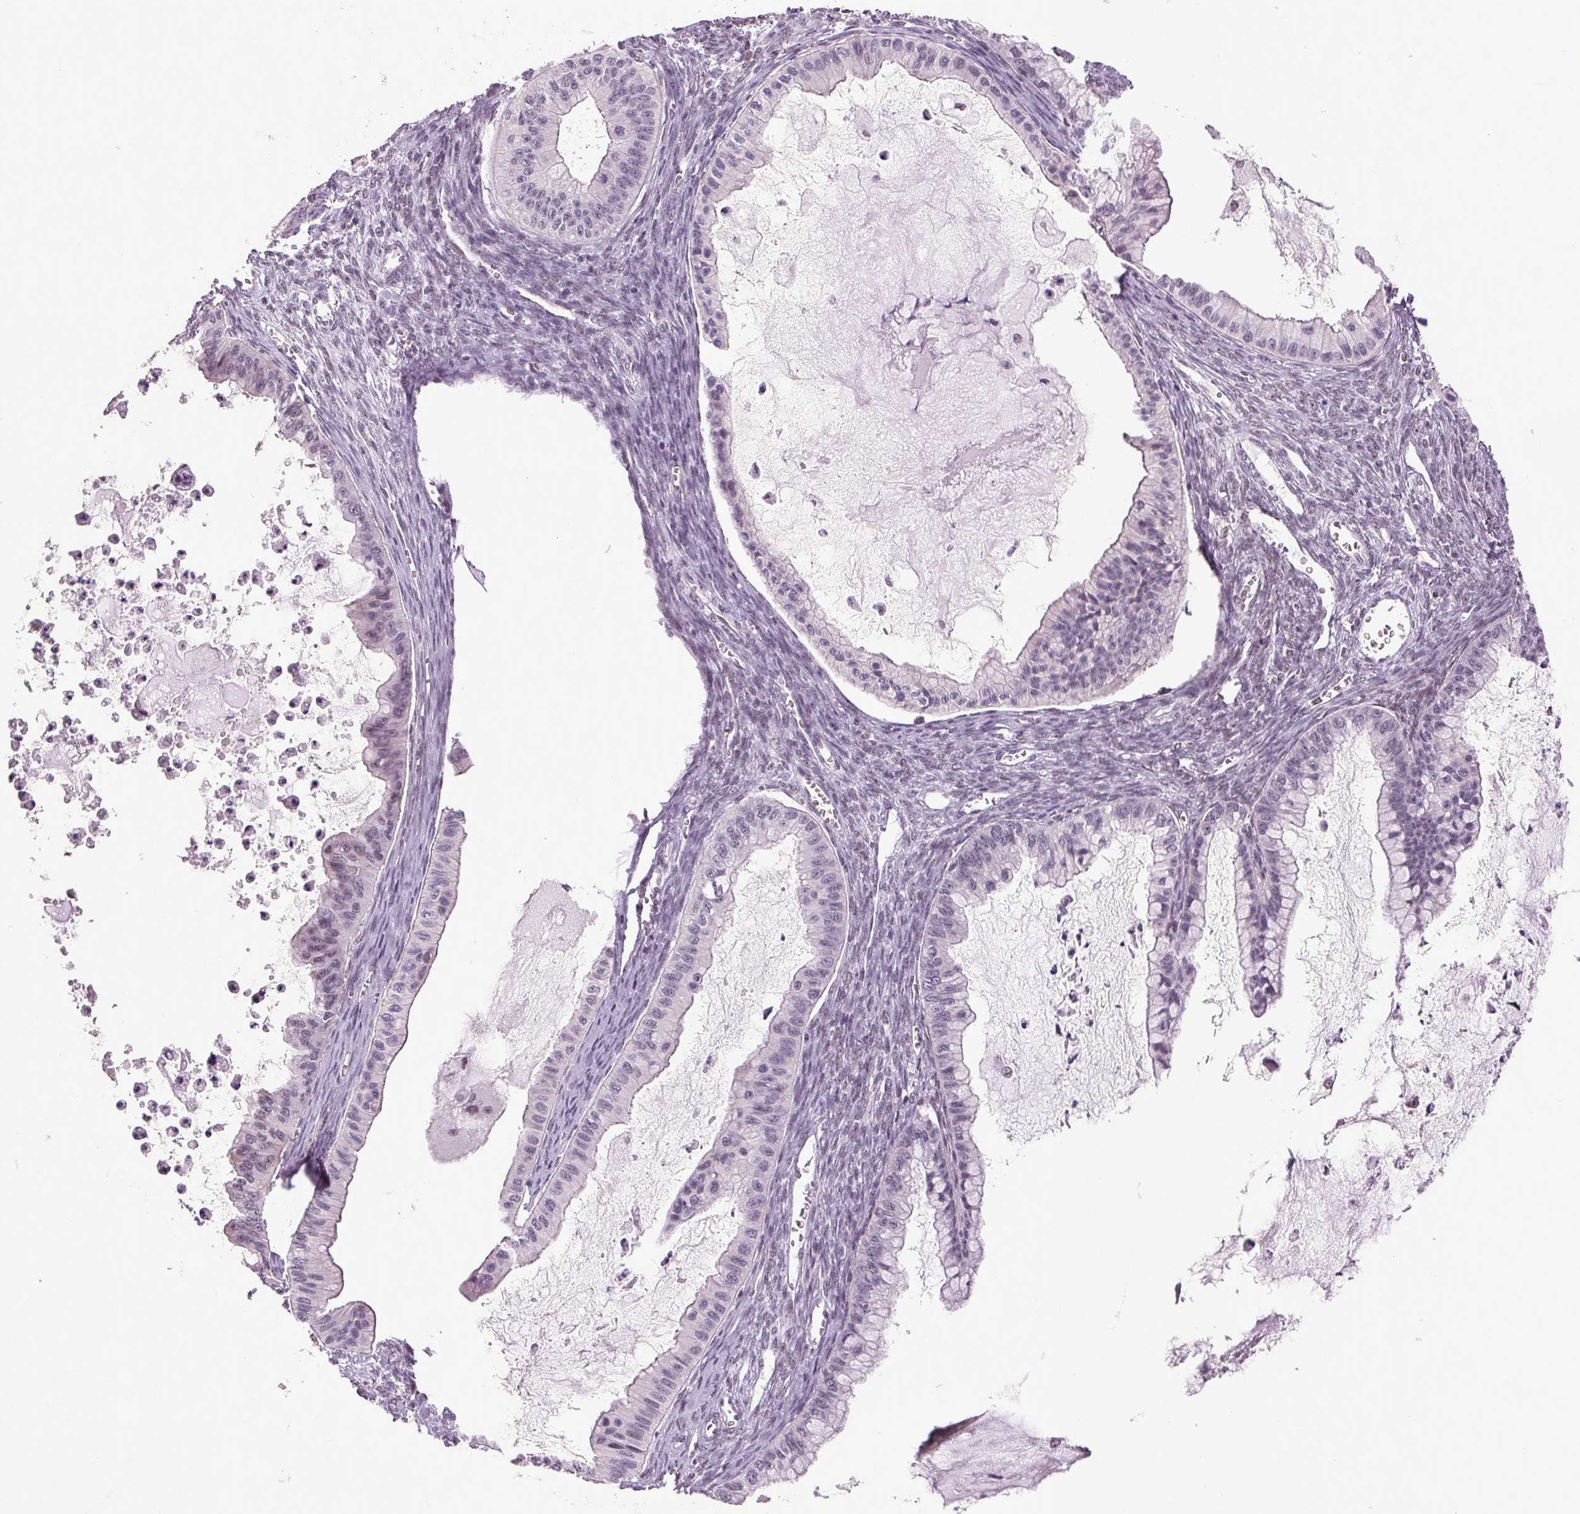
{"staining": {"intensity": "negative", "quantity": "none", "location": "none"}, "tissue": "endometrial cancer", "cell_type": "Tumor cells", "image_type": "cancer", "snomed": [{"axis": "morphology", "description": "Adenocarcinoma, NOS"}, {"axis": "topography", "description": "Endometrium"}], "caption": "An immunohistochemistry (IHC) micrograph of endometrial cancer (adenocarcinoma) is shown. There is no staining in tumor cells of endometrial cancer (adenocarcinoma). (DAB immunohistochemistry visualized using brightfield microscopy, high magnification).", "gene": "XPC", "patient": {"sex": "female", "age": 65}}